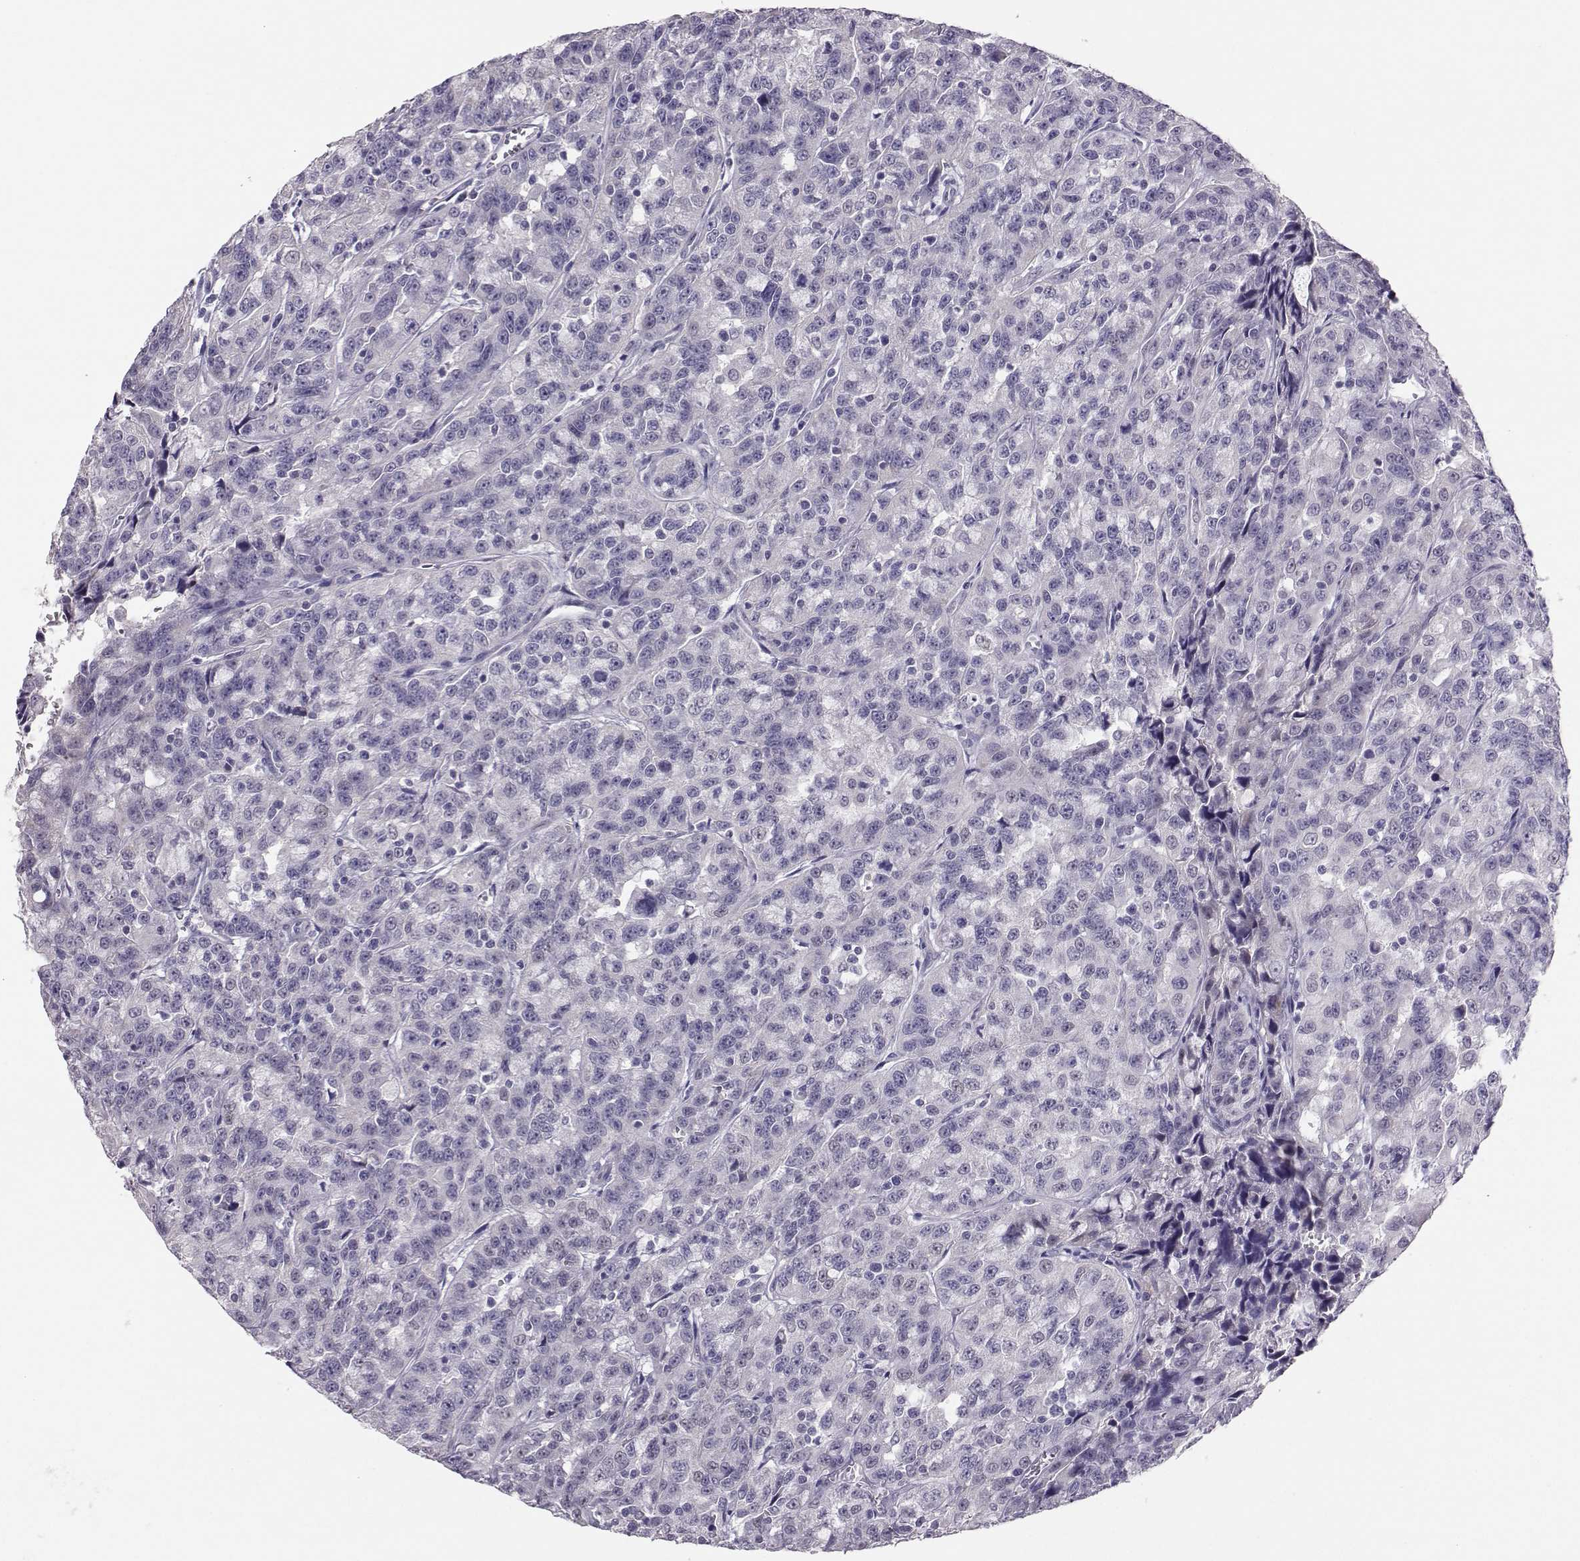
{"staining": {"intensity": "negative", "quantity": "none", "location": "none"}, "tissue": "urothelial cancer", "cell_type": "Tumor cells", "image_type": "cancer", "snomed": [{"axis": "morphology", "description": "Urothelial carcinoma, NOS"}, {"axis": "morphology", "description": "Urothelial carcinoma, High grade"}, {"axis": "topography", "description": "Urinary bladder"}], "caption": "DAB (3,3'-diaminobenzidine) immunohistochemical staining of urothelial cancer reveals no significant staining in tumor cells.", "gene": "DNAAF1", "patient": {"sex": "female", "age": 73}}